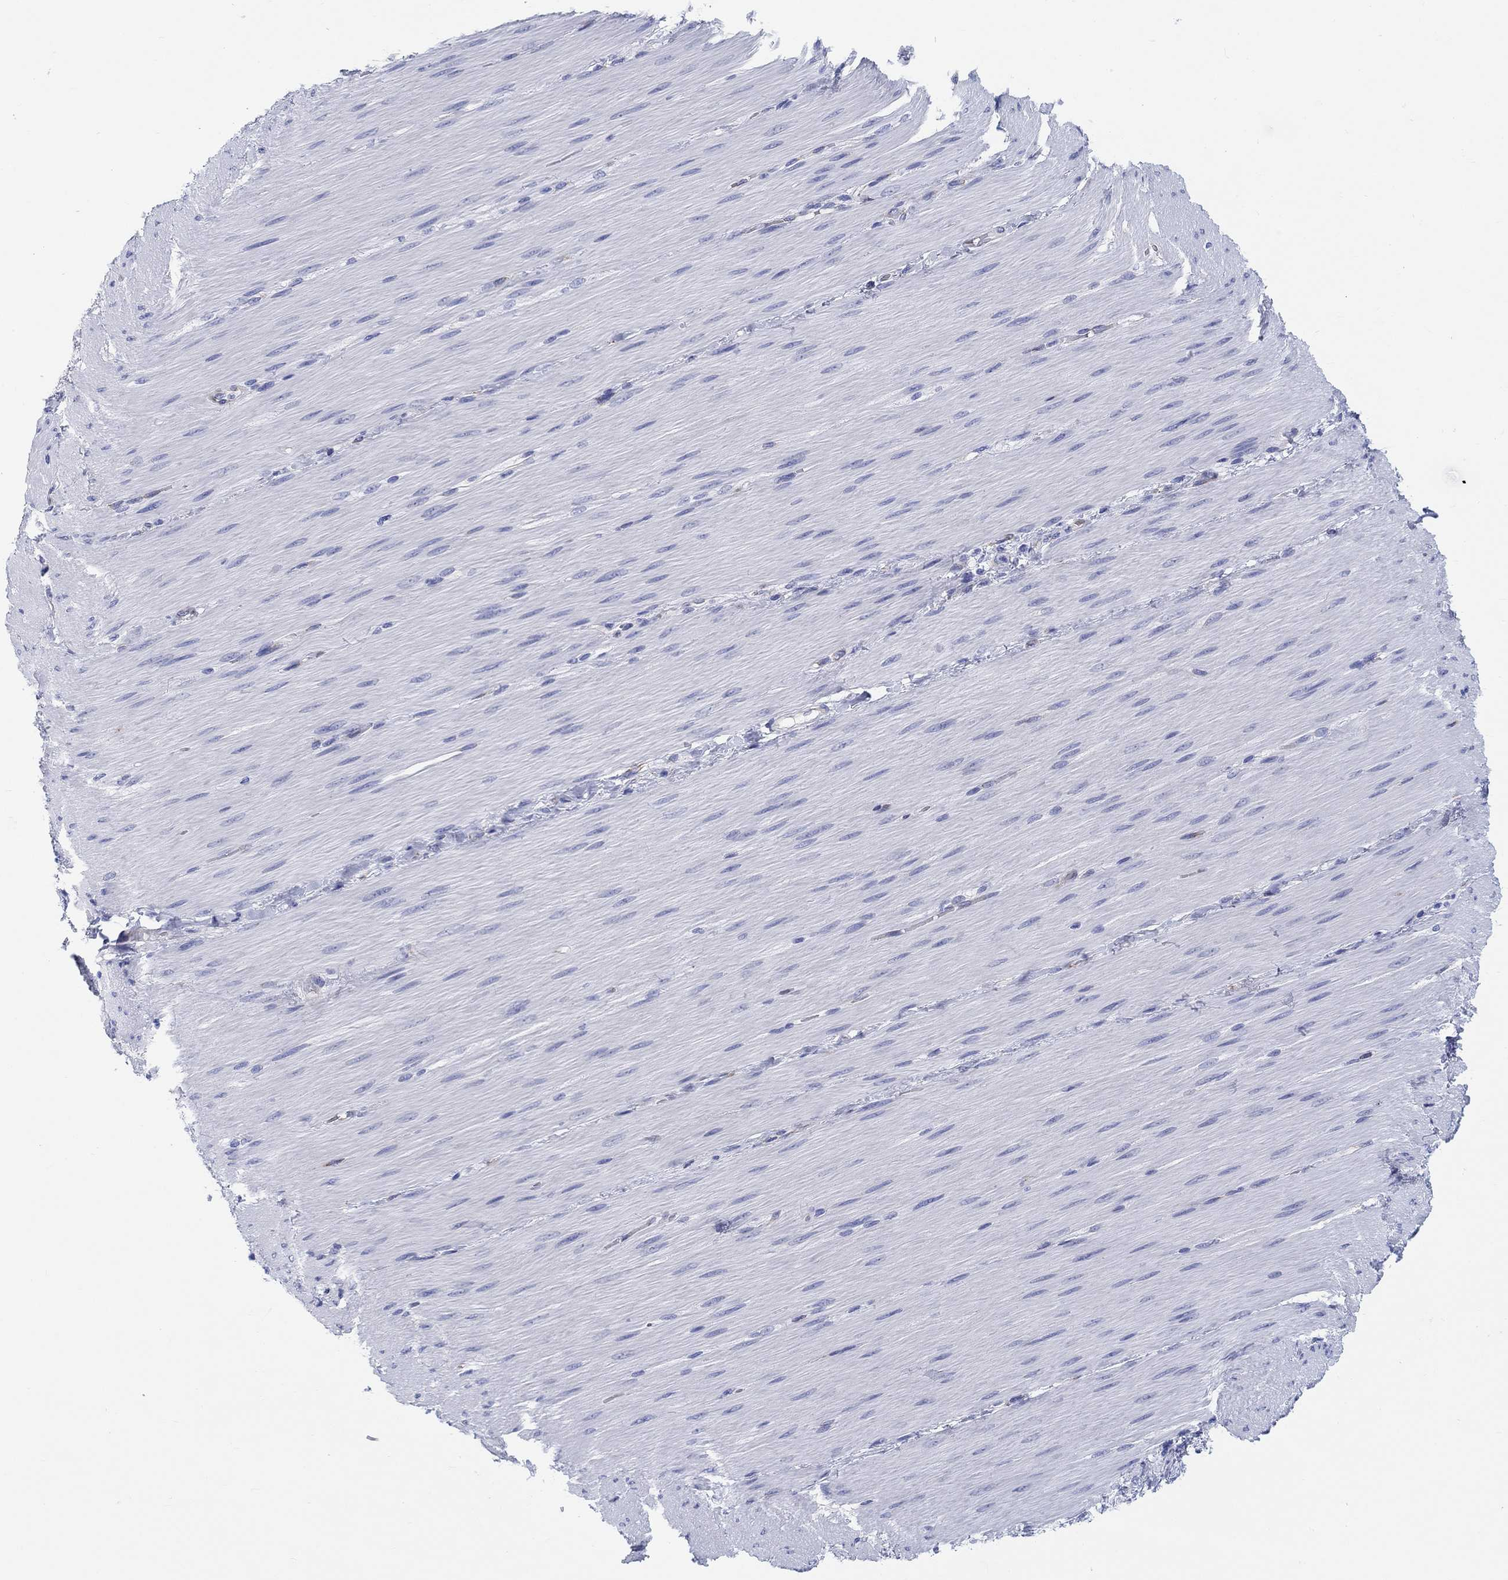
{"staining": {"intensity": "negative", "quantity": "none", "location": "none"}, "tissue": "adipose tissue", "cell_type": "Adipocytes", "image_type": "normal", "snomed": [{"axis": "morphology", "description": "Normal tissue, NOS"}, {"axis": "topography", "description": "Smooth muscle"}, {"axis": "topography", "description": "Duodenum"}, {"axis": "topography", "description": "Peripheral nerve tissue"}], "caption": "Immunohistochemistry (IHC) photomicrograph of unremarkable adipose tissue: human adipose tissue stained with DAB (3,3'-diaminobenzidine) reveals no significant protein positivity in adipocytes.", "gene": "RD3L", "patient": {"sex": "female", "age": 61}}